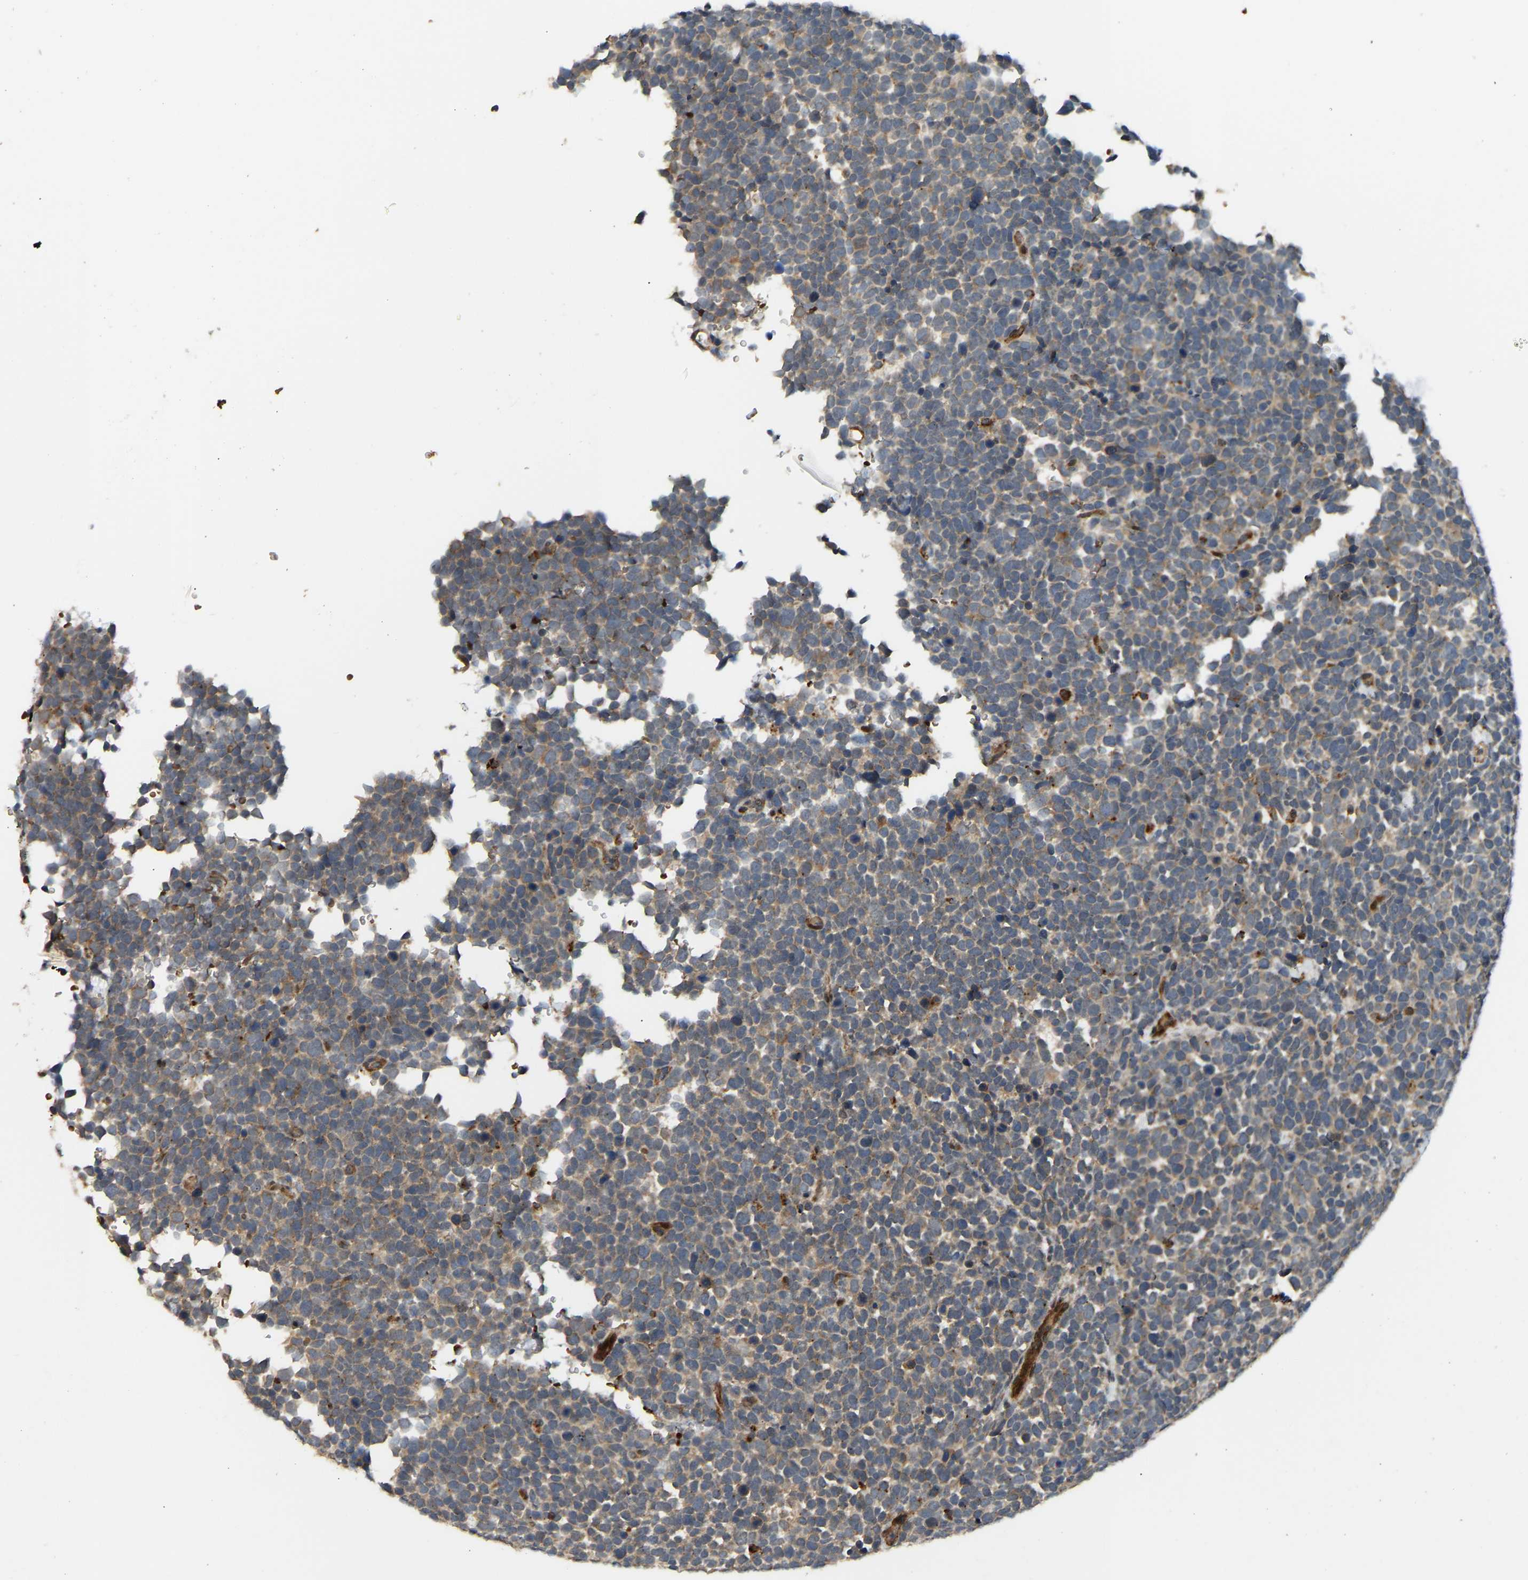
{"staining": {"intensity": "weak", "quantity": ">75%", "location": "cytoplasmic/membranous"}, "tissue": "urothelial cancer", "cell_type": "Tumor cells", "image_type": "cancer", "snomed": [{"axis": "morphology", "description": "Urothelial carcinoma, High grade"}, {"axis": "topography", "description": "Urinary bladder"}], "caption": "IHC micrograph of neoplastic tissue: urothelial carcinoma (high-grade) stained using immunohistochemistry (IHC) shows low levels of weak protein expression localized specifically in the cytoplasmic/membranous of tumor cells, appearing as a cytoplasmic/membranous brown color.", "gene": "POGLUT2", "patient": {"sex": "female", "age": 82}}